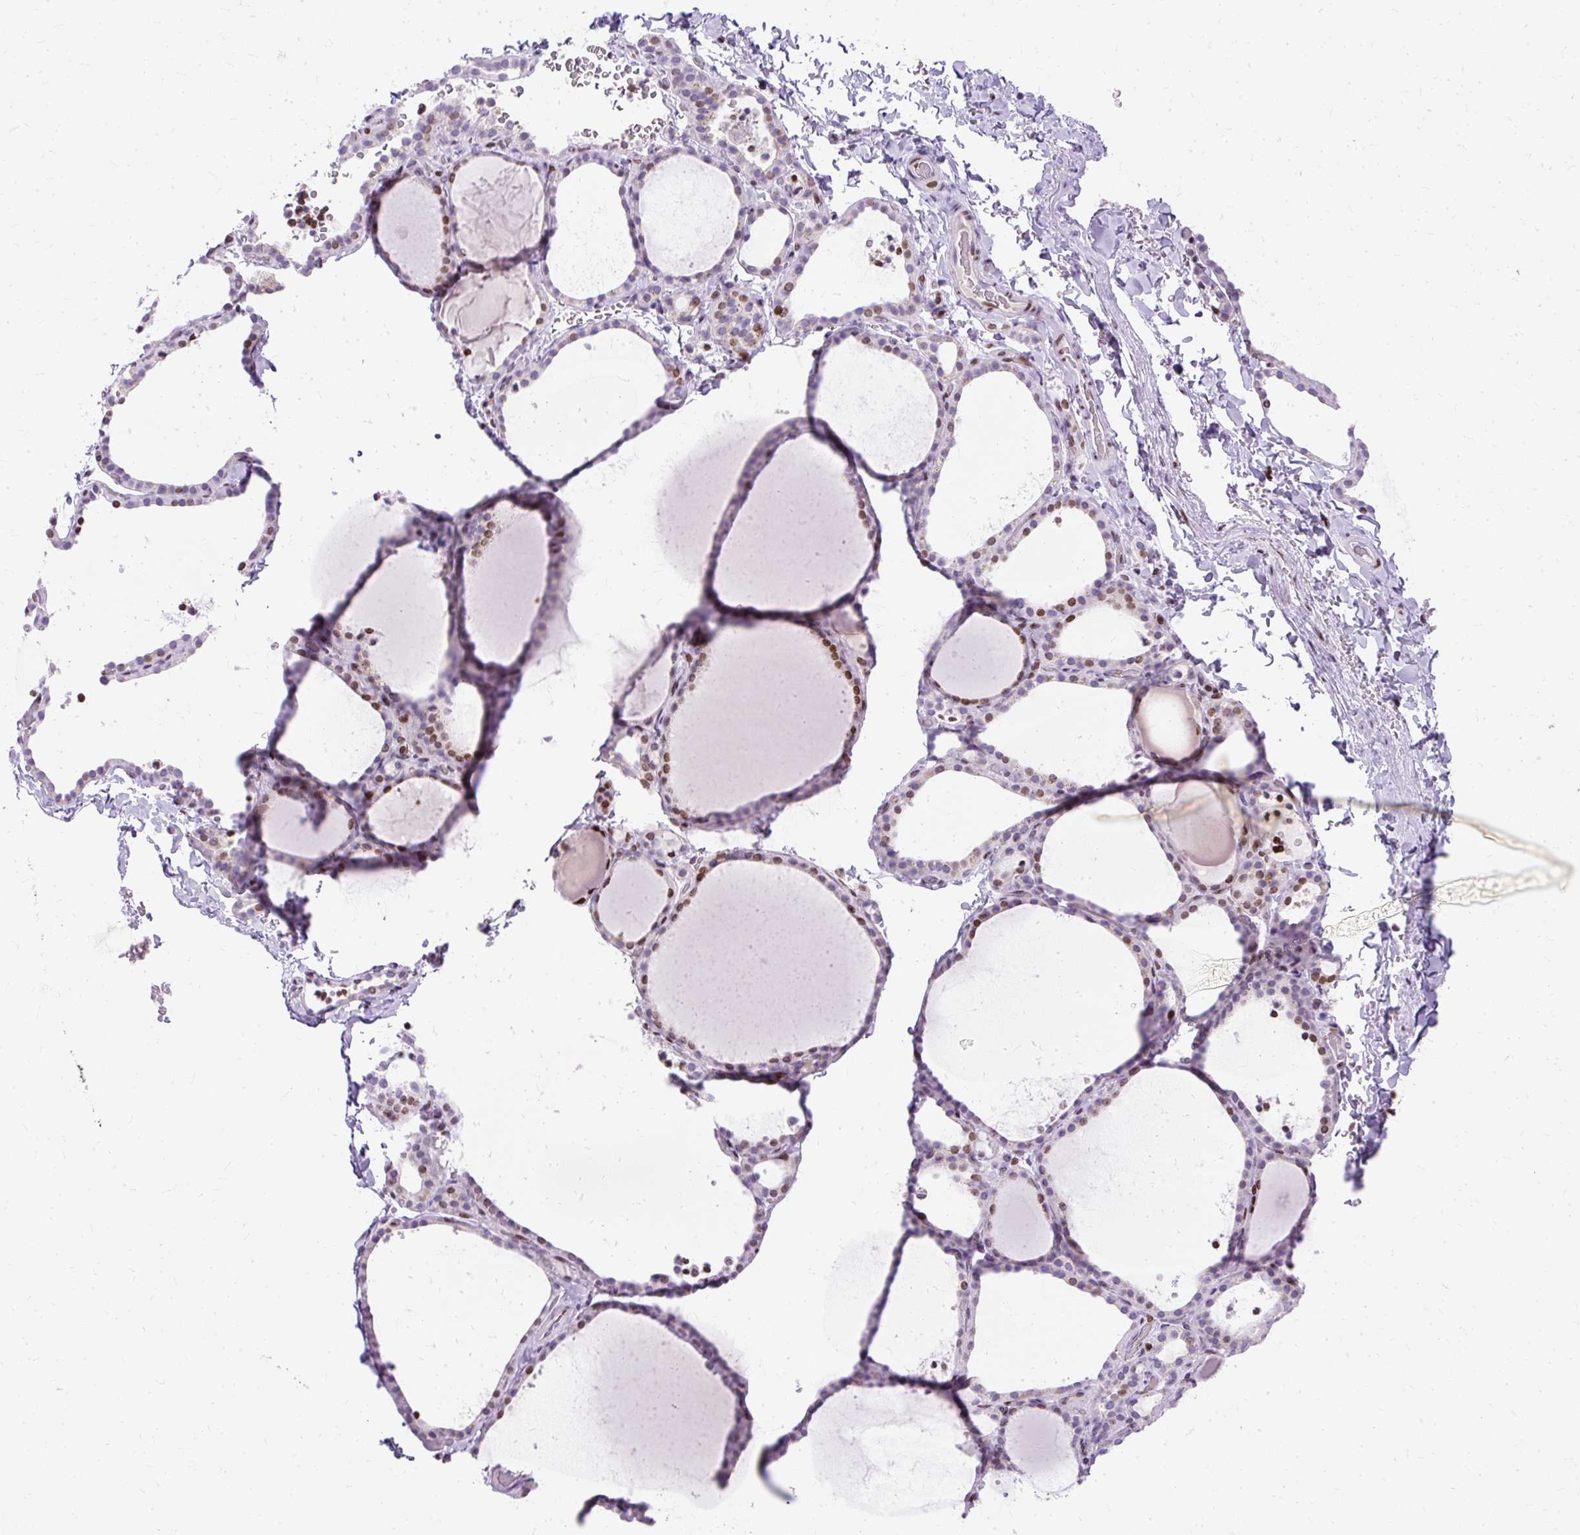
{"staining": {"intensity": "moderate", "quantity": "25%-75%", "location": "nuclear"}, "tissue": "thyroid gland", "cell_type": "Glandular cells", "image_type": "normal", "snomed": [{"axis": "morphology", "description": "Normal tissue, NOS"}, {"axis": "topography", "description": "Thyroid gland"}], "caption": "Moderate nuclear staining for a protein is identified in about 25%-75% of glandular cells of unremarkable thyroid gland using immunohistochemistry.", "gene": "TMEM177", "patient": {"sex": "female", "age": 22}}